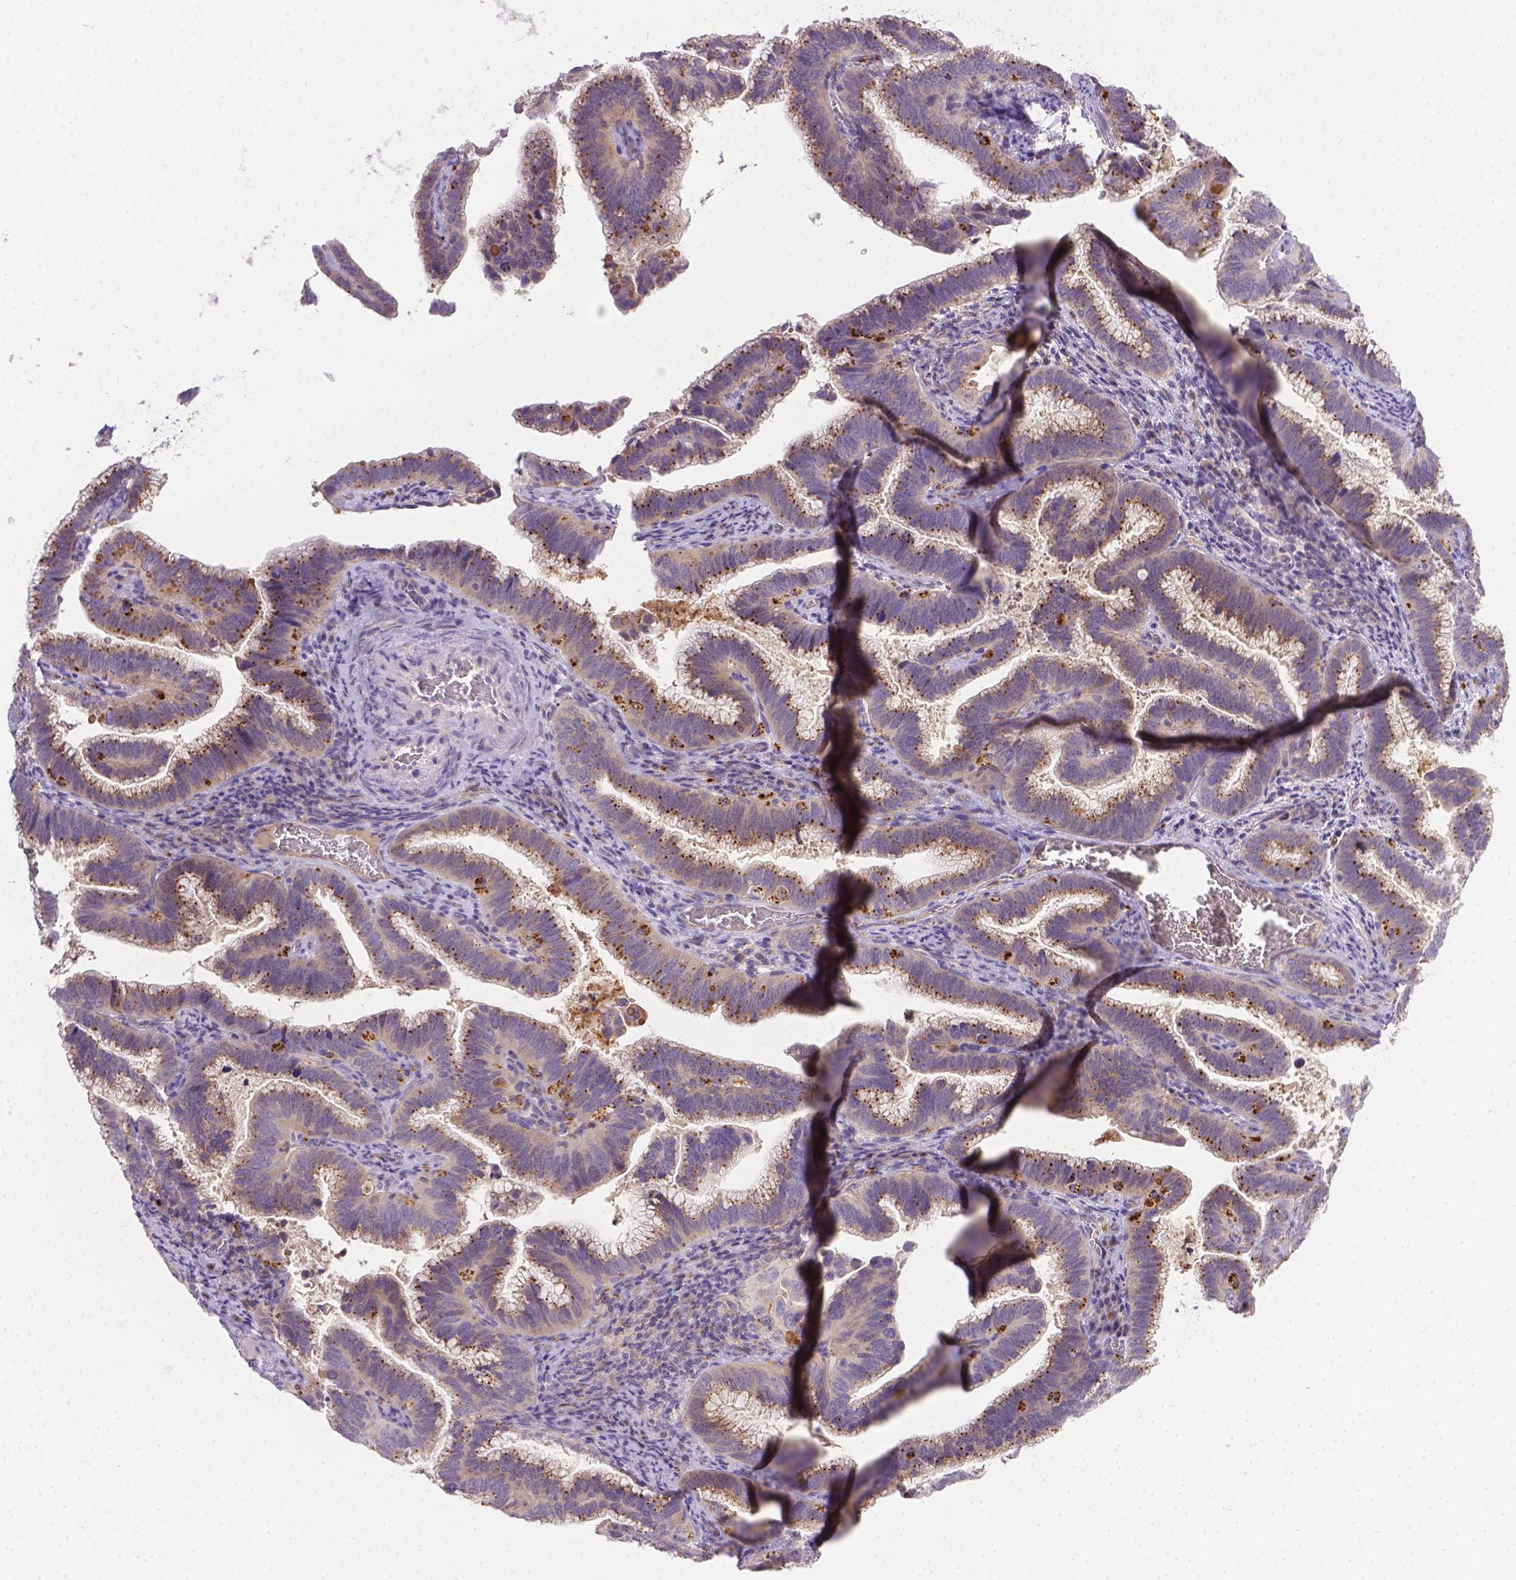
{"staining": {"intensity": "moderate", "quantity": "25%-75%", "location": "cytoplasmic/membranous"}, "tissue": "cervical cancer", "cell_type": "Tumor cells", "image_type": "cancer", "snomed": [{"axis": "morphology", "description": "Adenocarcinoma, NOS"}, {"axis": "topography", "description": "Cervix"}], "caption": "The immunohistochemical stain highlights moderate cytoplasmic/membranous staining in tumor cells of adenocarcinoma (cervical) tissue.", "gene": "TM4SF18", "patient": {"sex": "female", "age": 61}}